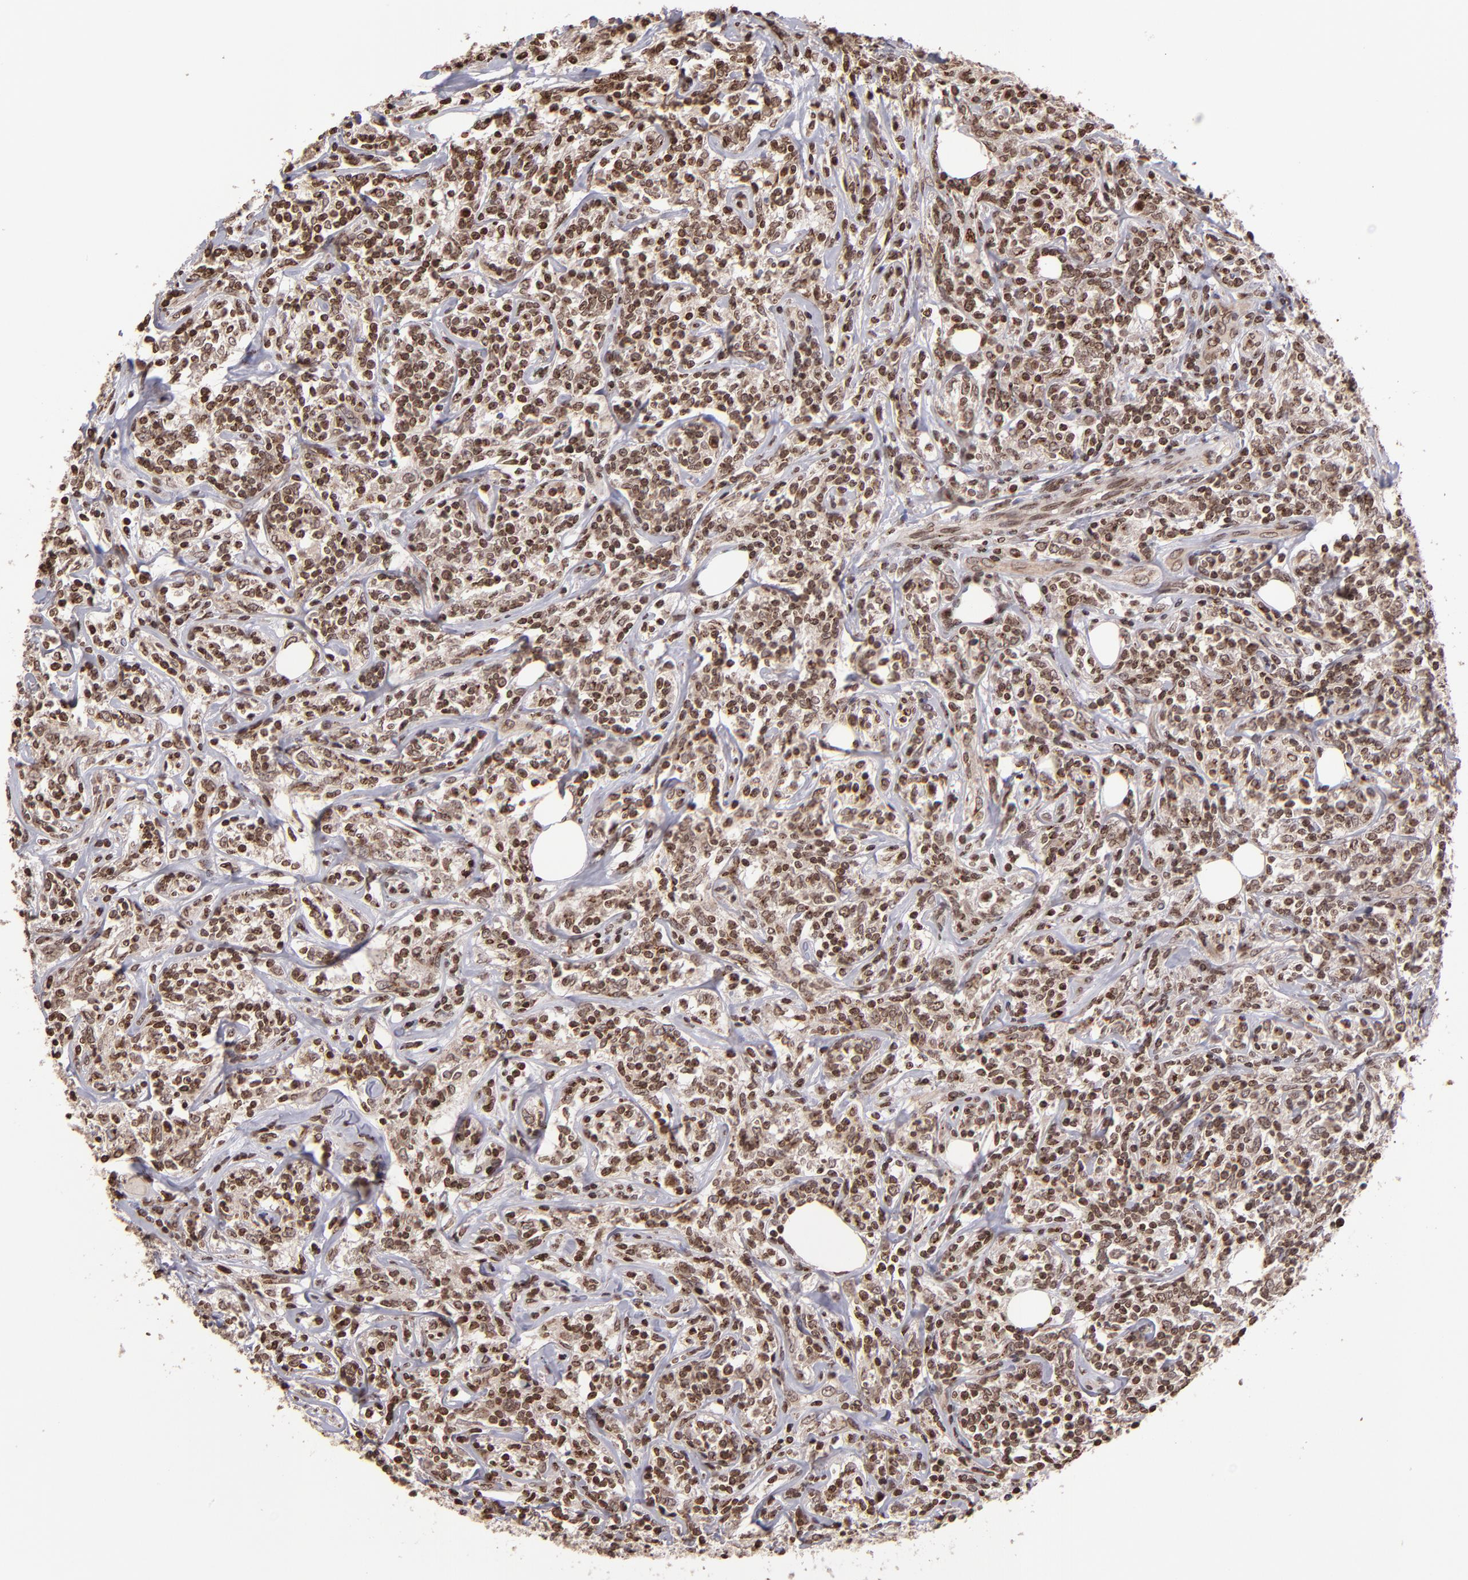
{"staining": {"intensity": "moderate", "quantity": ">75%", "location": "nuclear"}, "tissue": "lymphoma", "cell_type": "Tumor cells", "image_type": "cancer", "snomed": [{"axis": "morphology", "description": "Malignant lymphoma, non-Hodgkin's type, High grade"}, {"axis": "topography", "description": "Lymph node"}], "caption": "IHC histopathology image of human high-grade malignant lymphoma, non-Hodgkin's type stained for a protein (brown), which displays medium levels of moderate nuclear positivity in approximately >75% of tumor cells.", "gene": "CSDC2", "patient": {"sex": "female", "age": 84}}